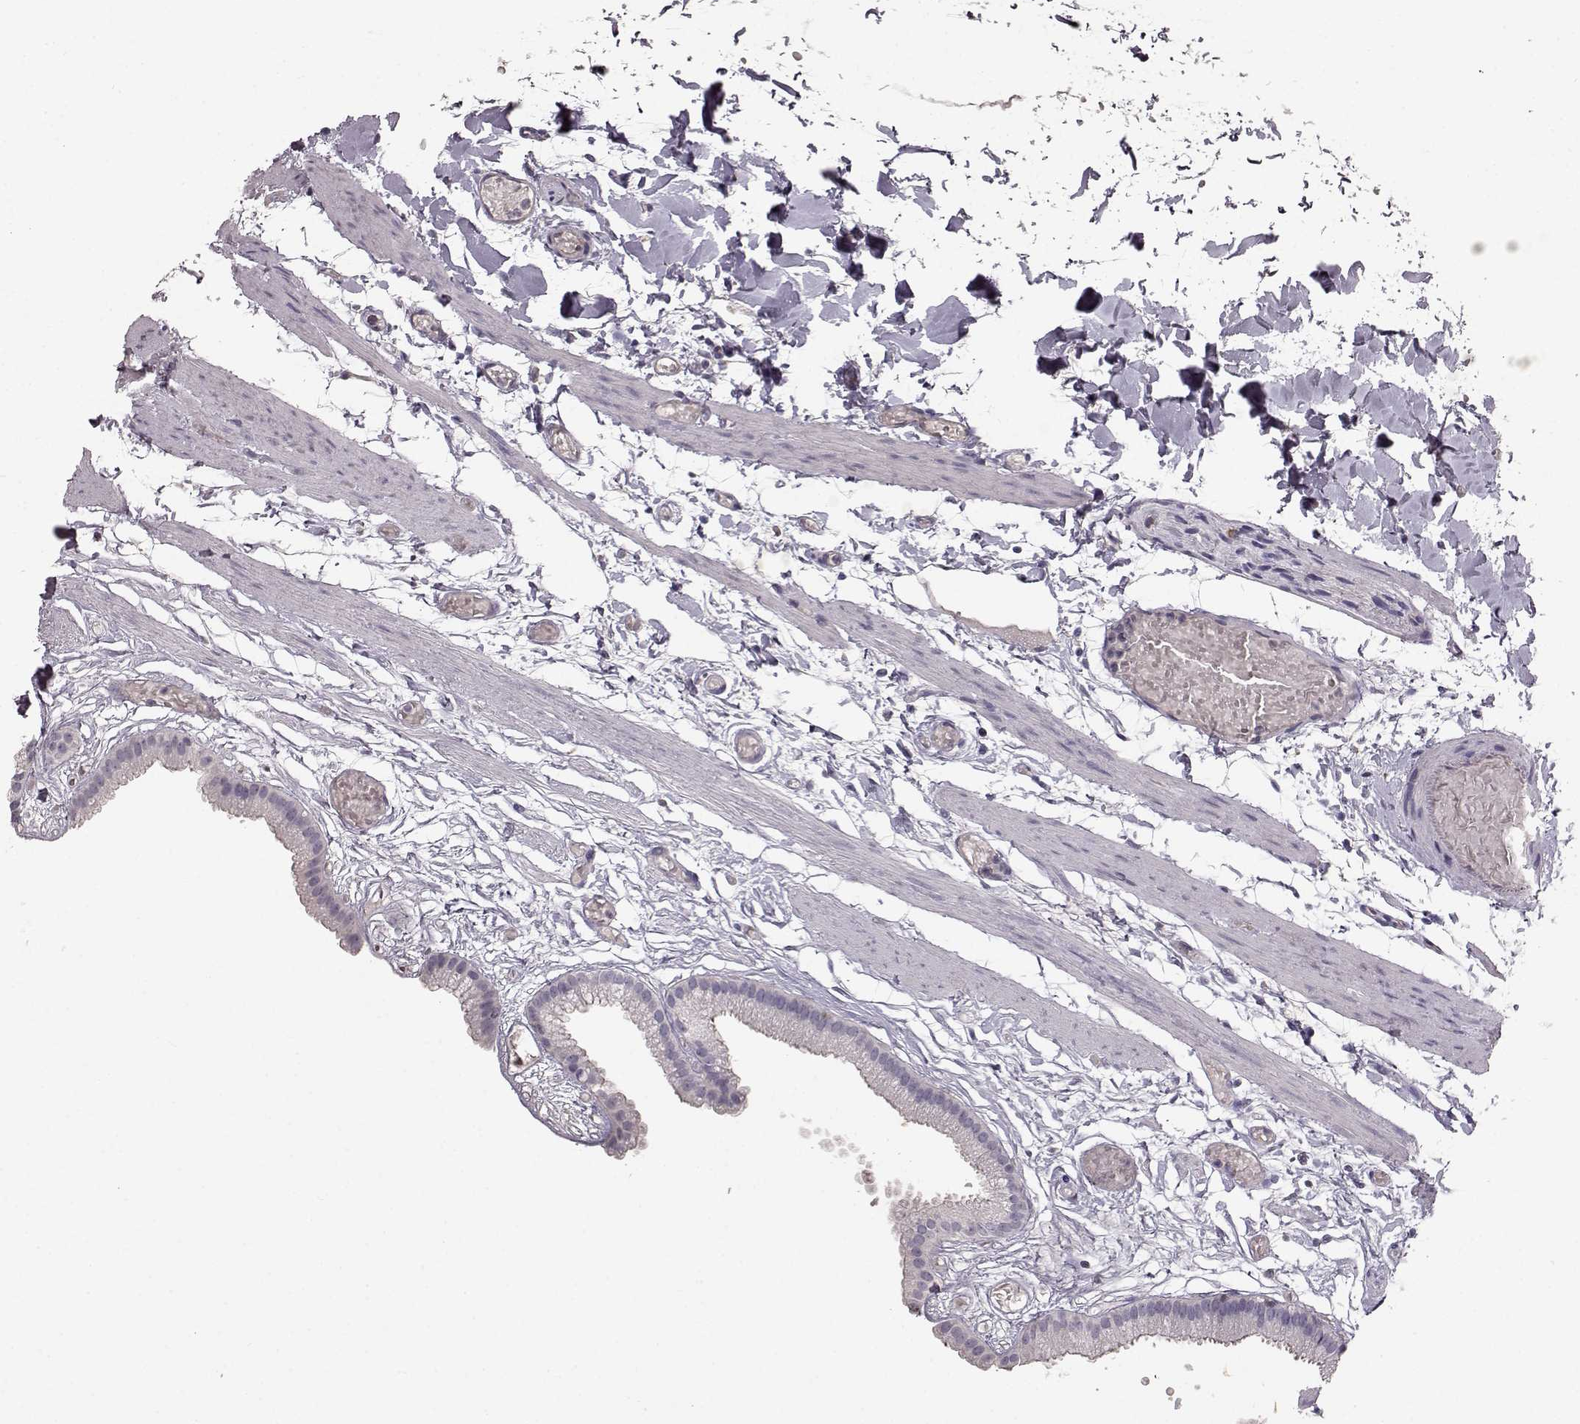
{"staining": {"intensity": "negative", "quantity": "none", "location": "none"}, "tissue": "gallbladder", "cell_type": "Glandular cells", "image_type": "normal", "snomed": [{"axis": "morphology", "description": "Normal tissue, NOS"}, {"axis": "topography", "description": "Gallbladder"}], "caption": "Glandular cells show no significant protein staining in benign gallbladder.", "gene": "CCNF", "patient": {"sex": "female", "age": 45}}